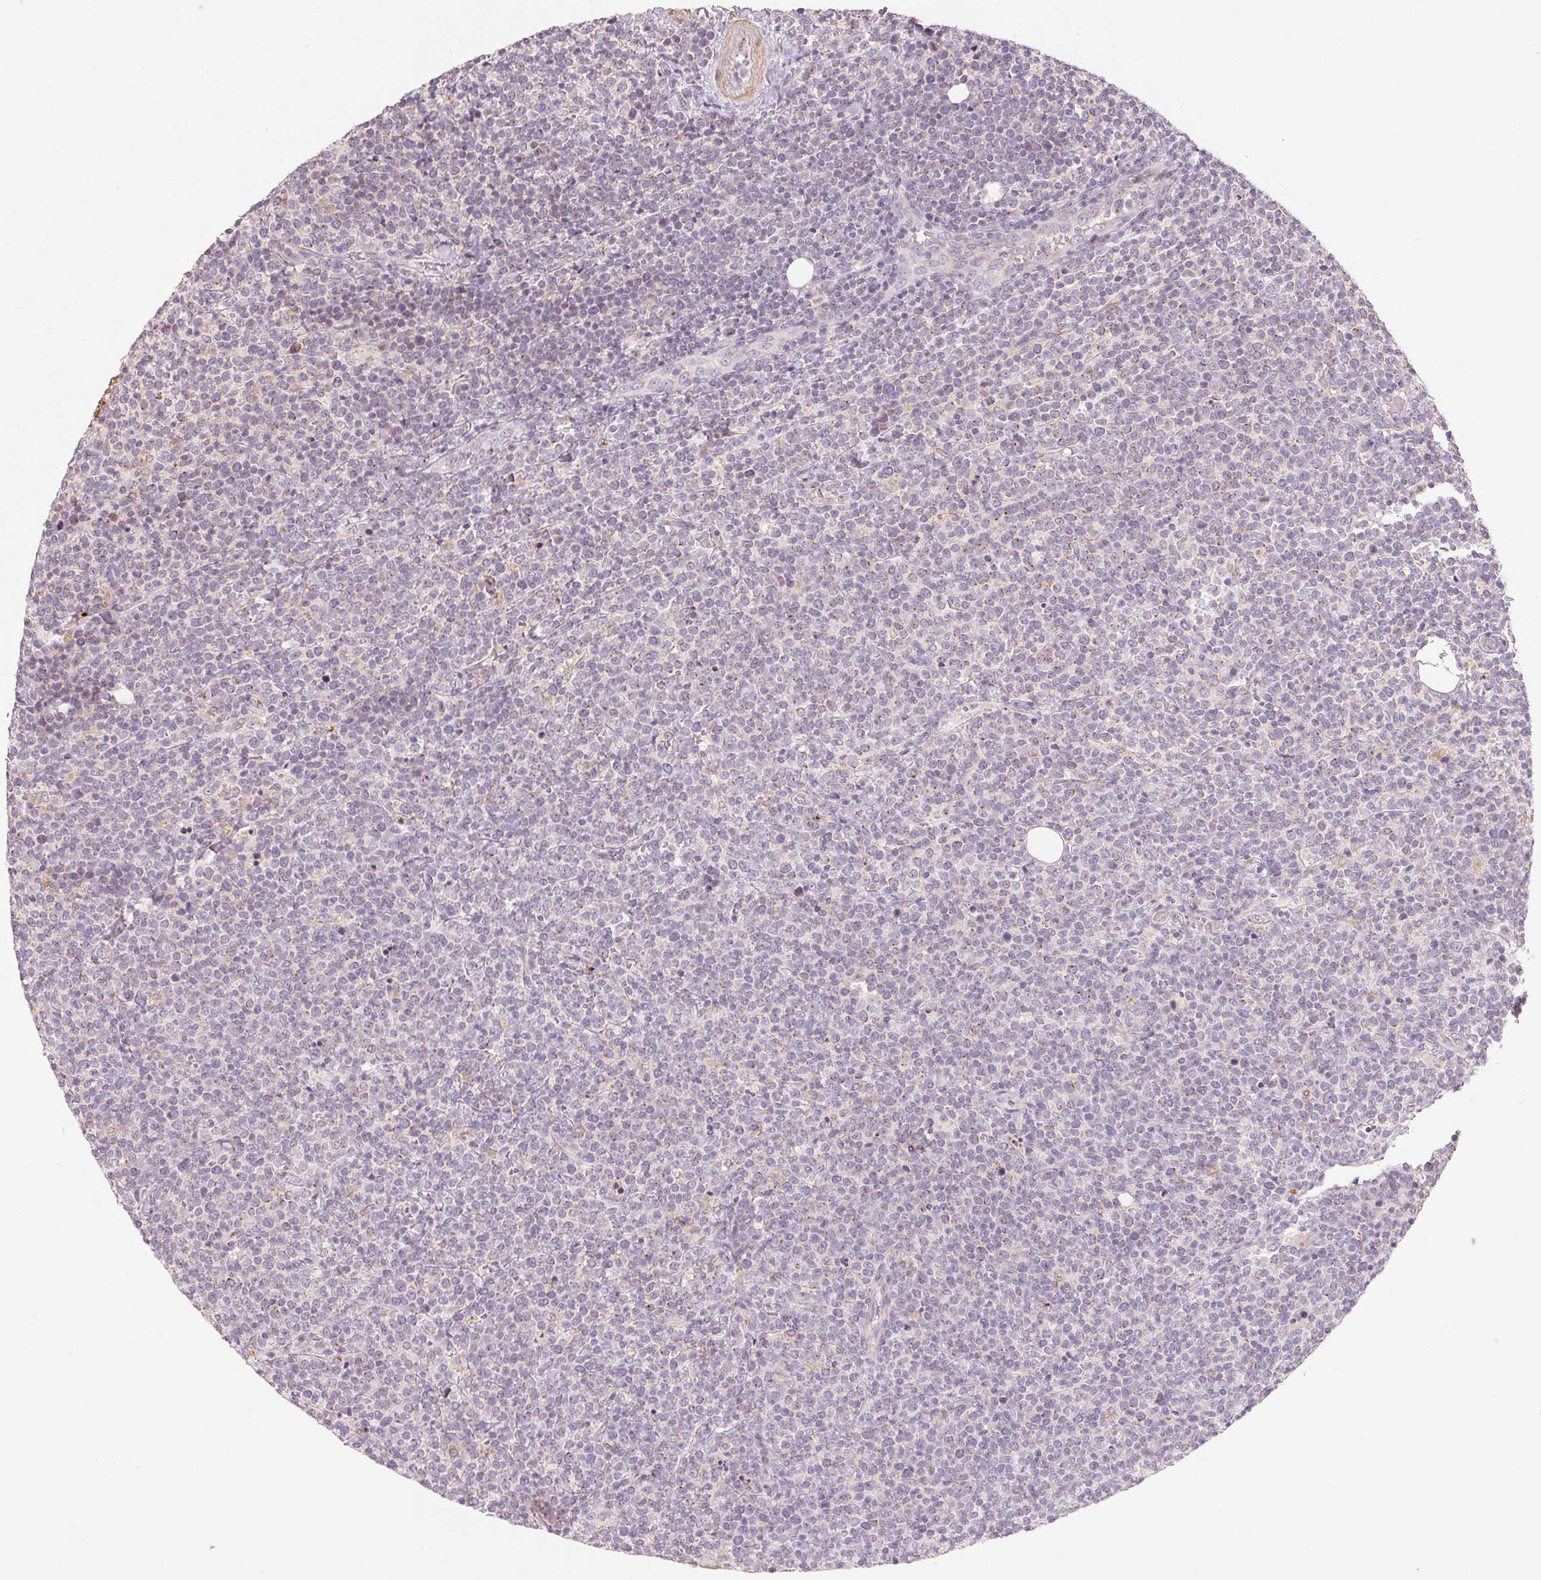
{"staining": {"intensity": "negative", "quantity": "none", "location": "none"}, "tissue": "lymphoma", "cell_type": "Tumor cells", "image_type": "cancer", "snomed": [{"axis": "morphology", "description": "Malignant lymphoma, non-Hodgkin's type, High grade"}, {"axis": "topography", "description": "Lymph node"}], "caption": "This is an immunohistochemistry histopathology image of lymphoma. There is no positivity in tumor cells.", "gene": "DRAM2", "patient": {"sex": "male", "age": 61}}